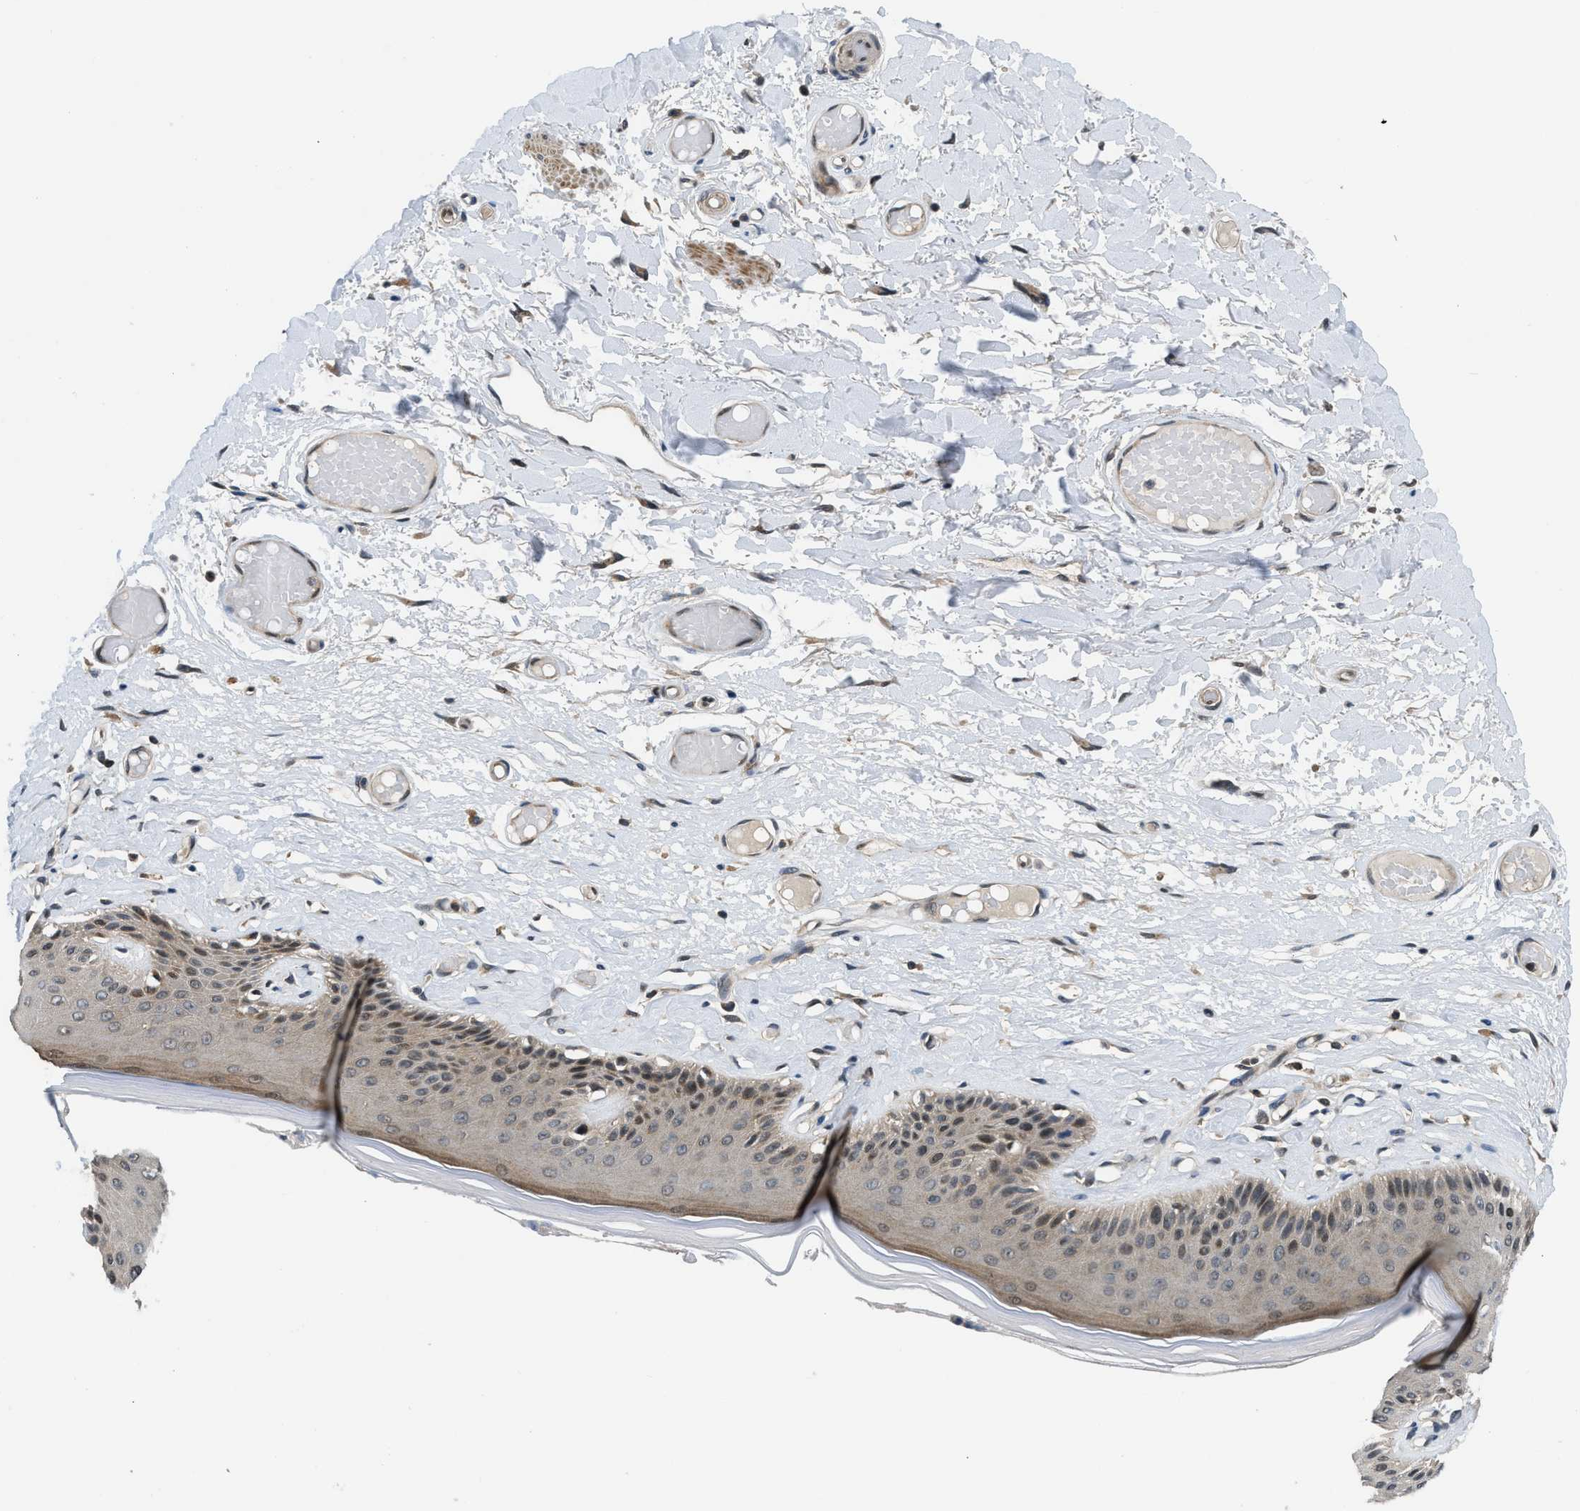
{"staining": {"intensity": "moderate", "quantity": ">75%", "location": "cytoplasmic/membranous,nuclear"}, "tissue": "skin", "cell_type": "Epidermal cells", "image_type": "normal", "snomed": [{"axis": "morphology", "description": "Normal tissue, NOS"}, {"axis": "topography", "description": "Vulva"}], "caption": "This image displays unremarkable skin stained with IHC to label a protein in brown. The cytoplasmic/membranous,nuclear of epidermal cells show moderate positivity for the protein. Nuclei are counter-stained blue.", "gene": "MTMR1", "patient": {"sex": "female", "age": 73}}